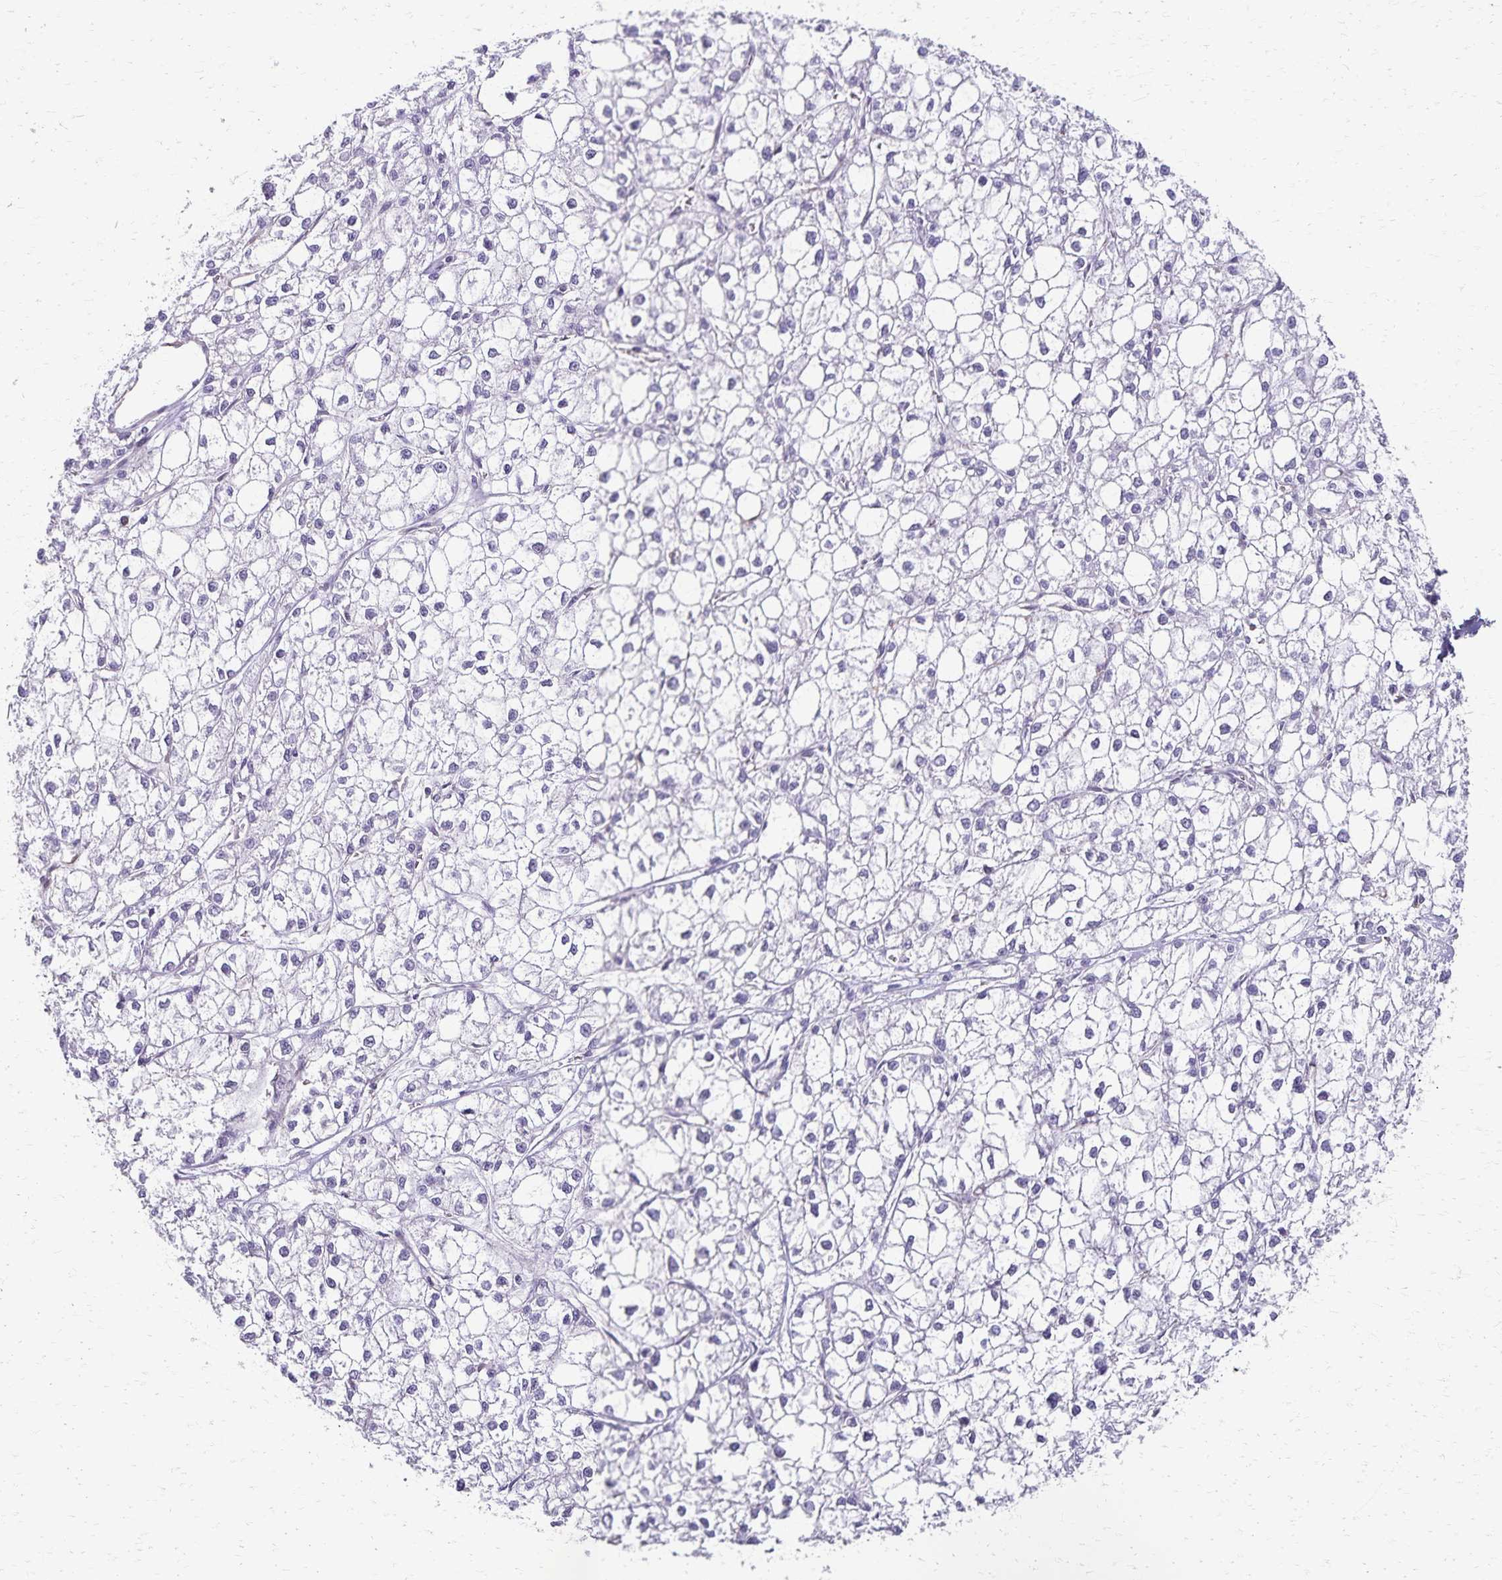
{"staining": {"intensity": "negative", "quantity": "none", "location": "none"}, "tissue": "liver cancer", "cell_type": "Tumor cells", "image_type": "cancer", "snomed": [{"axis": "morphology", "description": "Carcinoma, Hepatocellular, NOS"}, {"axis": "topography", "description": "Liver"}], "caption": "Immunohistochemistry (IHC) histopathology image of human liver cancer stained for a protein (brown), which reveals no staining in tumor cells.", "gene": "KISS1", "patient": {"sex": "female", "age": 43}}